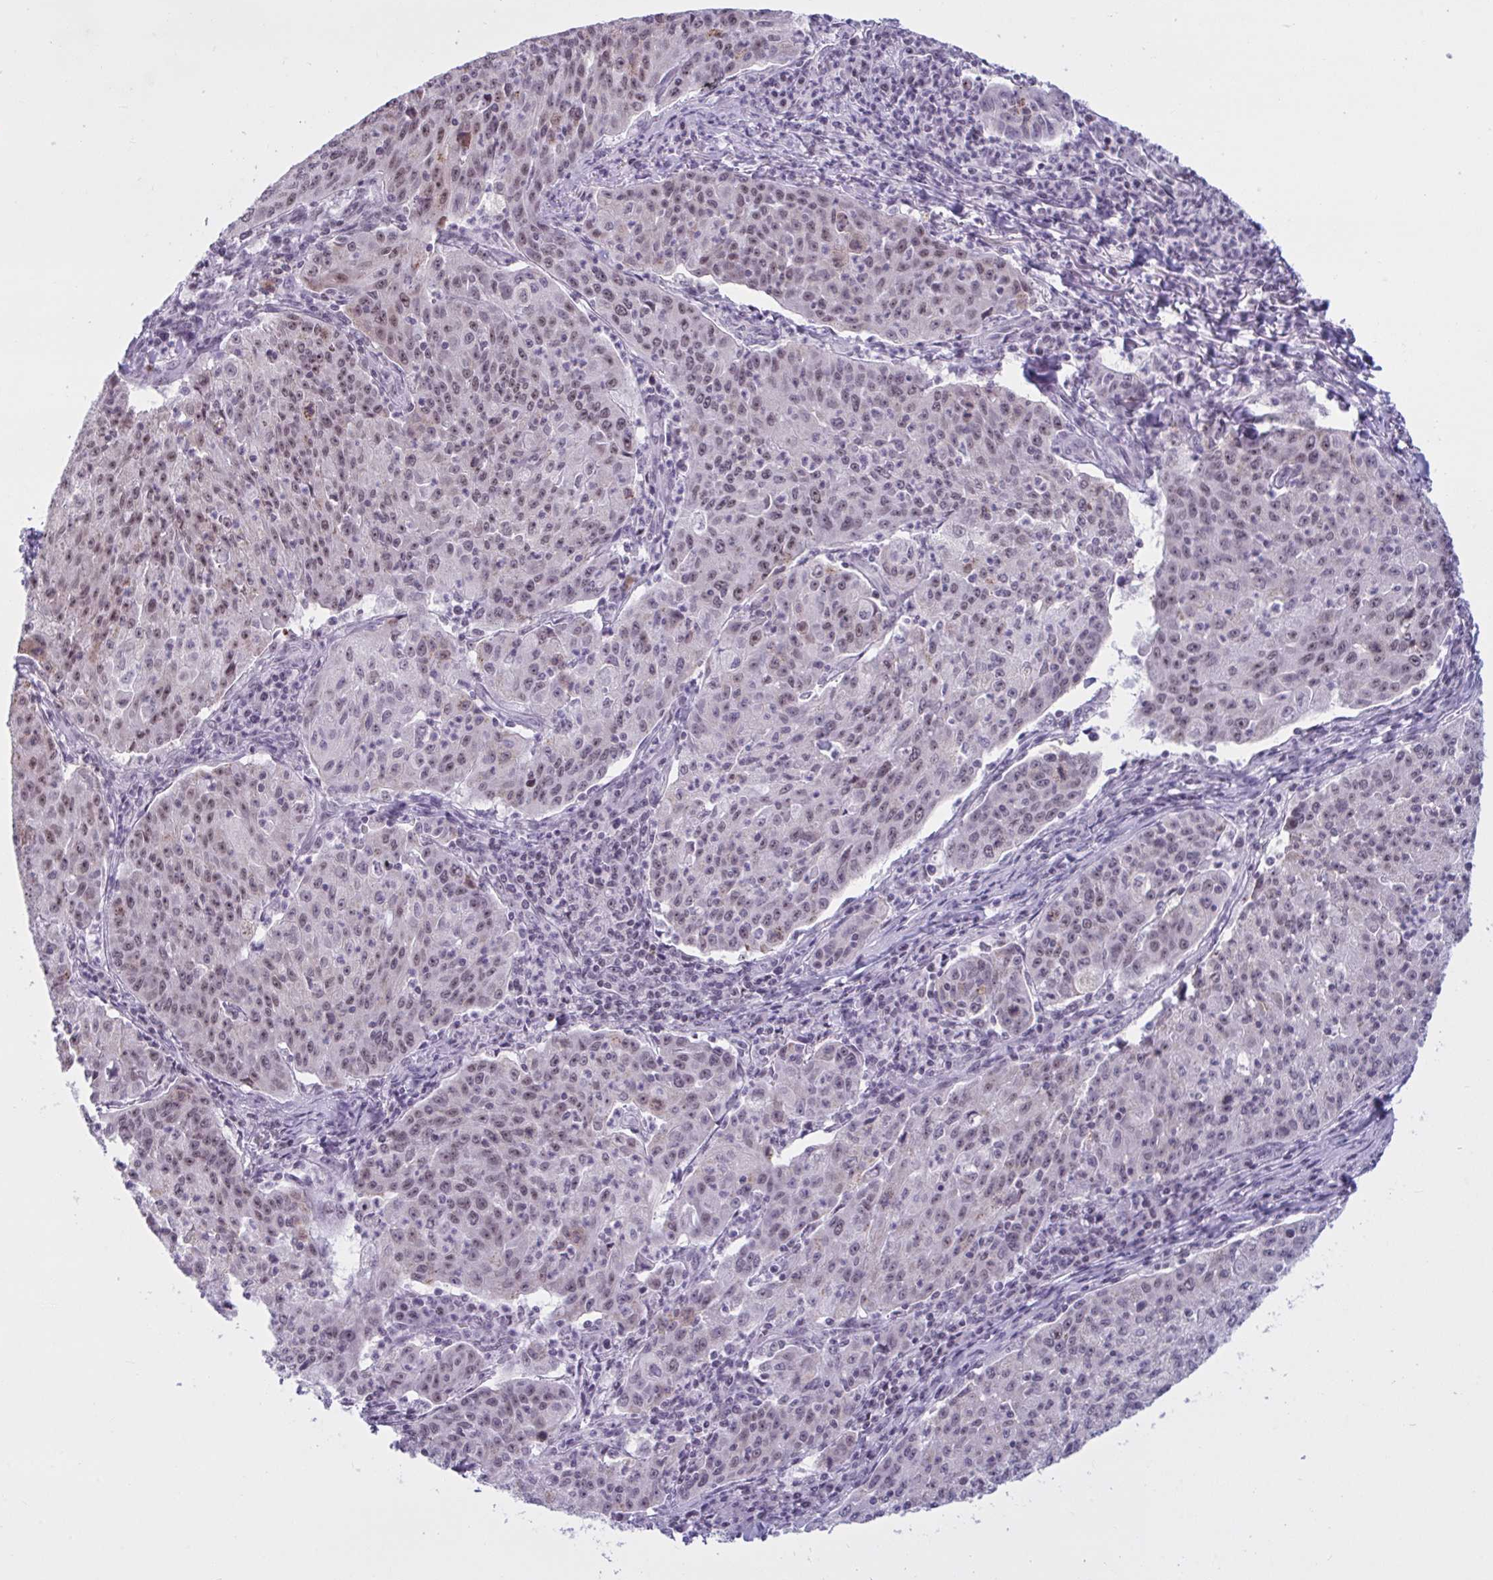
{"staining": {"intensity": "weak", "quantity": ">75%", "location": "nuclear"}, "tissue": "lung cancer", "cell_type": "Tumor cells", "image_type": "cancer", "snomed": [{"axis": "morphology", "description": "Squamous cell carcinoma, NOS"}, {"axis": "morphology", "description": "Squamous cell carcinoma, metastatic, NOS"}, {"axis": "topography", "description": "Bronchus"}, {"axis": "topography", "description": "Lung"}], "caption": "A histopathology image showing weak nuclear positivity in approximately >75% of tumor cells in squamous cell carcinoma (lung), as visualized by brown immunohistochemical staining.", "gene": "TGM6", "patient": {"sex": "male", "age": 62}}